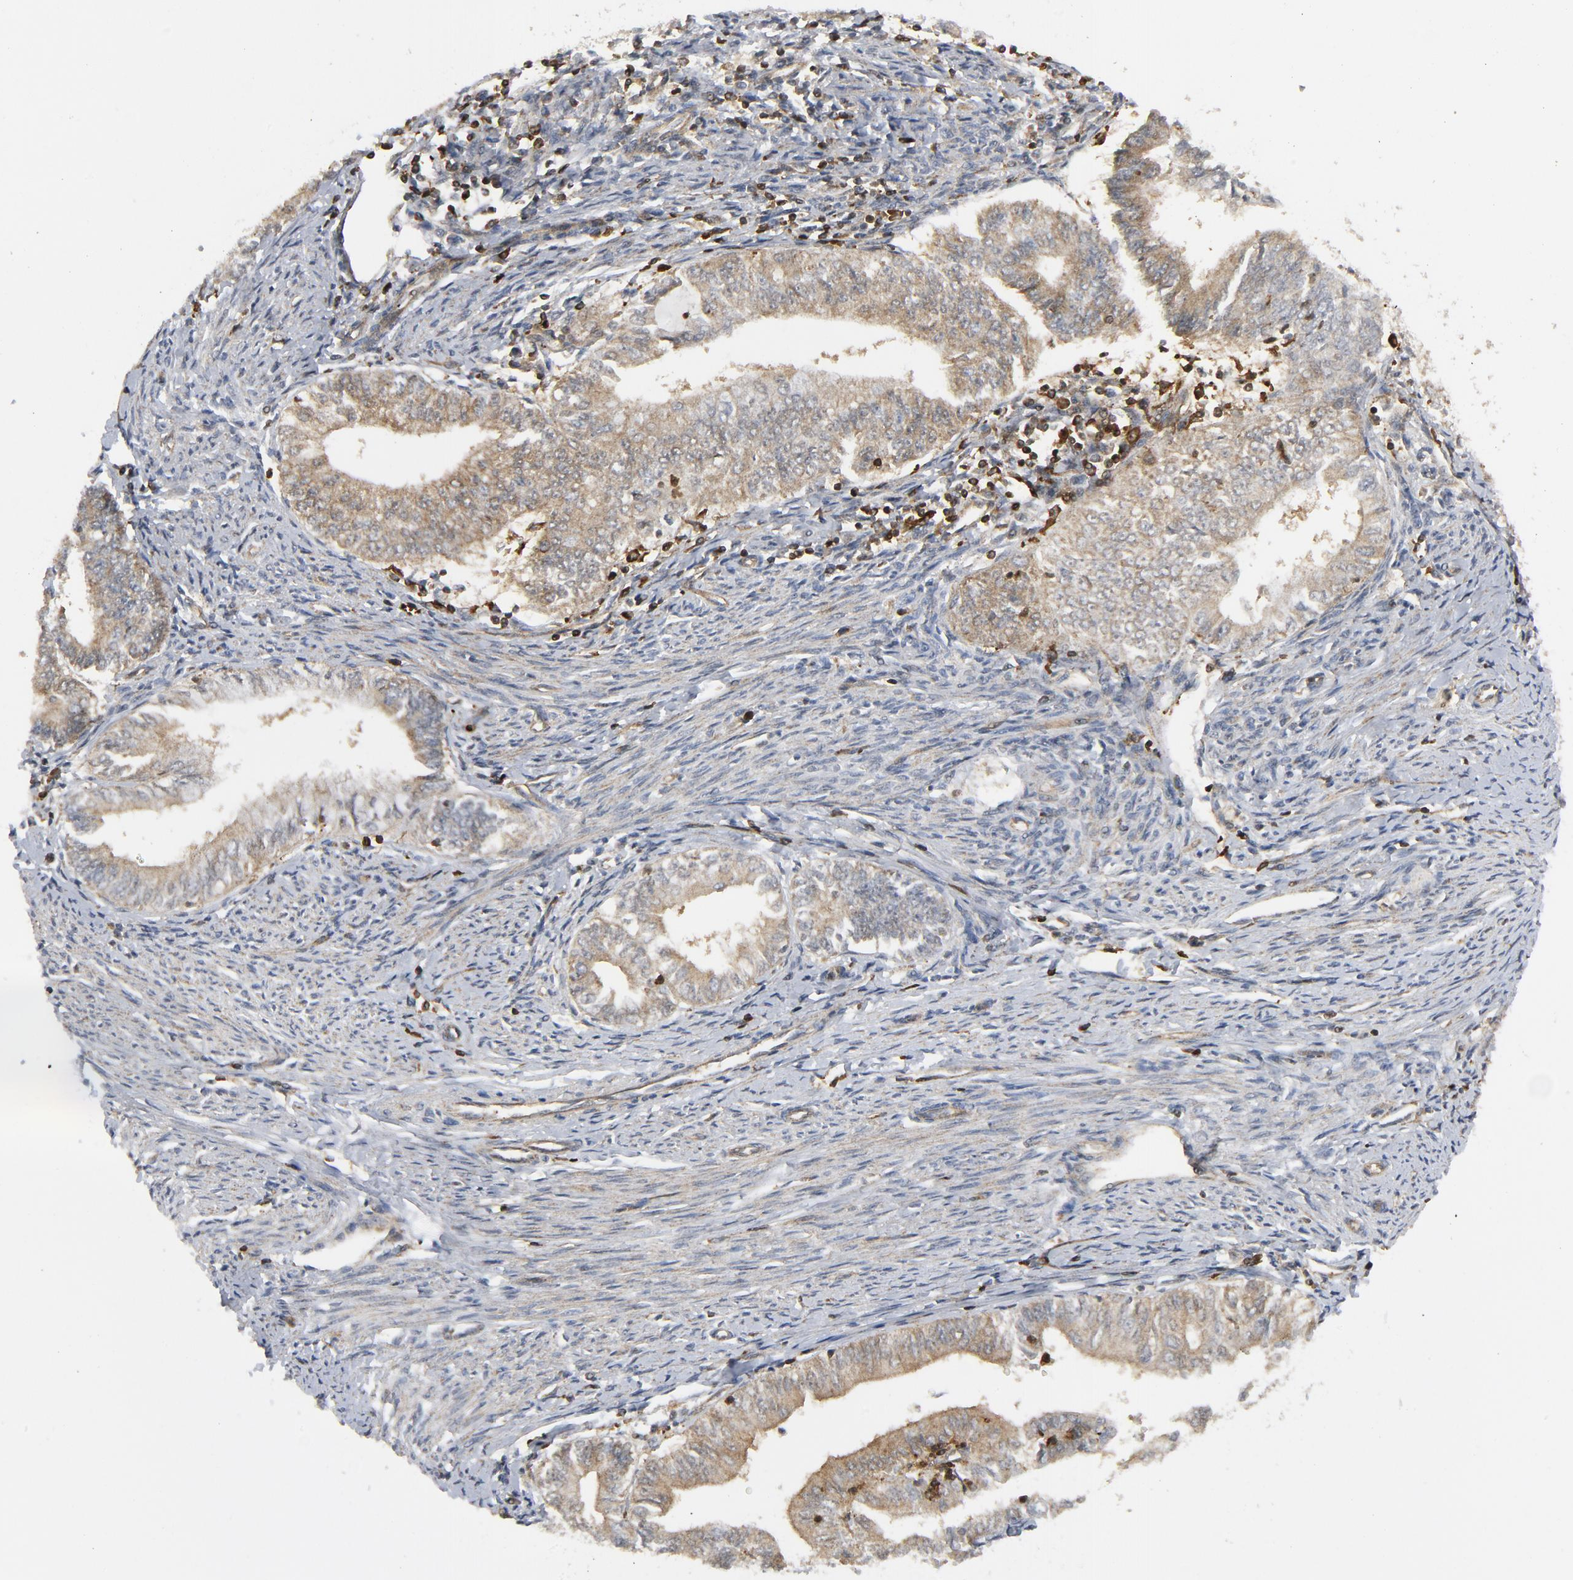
{"staining": {"intensity": "moderate", "quantity": ">75%", "location": "cytoplasmic/membranous"}, "tissue": "endometrial cancer", "cell_type": "Tumor cells", "image_type": "cancer", "snomed": [{"axis": "morphology", "description": "Adenocarcinoma, NOS"}, {"axis": "topography", "description": "Endometrium"}], "caption": "The immunohistochemical stain highlights moderate cytoplasmic/membranous staining in tumor cells of endometrial cancer (adenocarcinoma) tissue.", "gene": "YES1", "patient": {"sex": "female", "age": 66}}